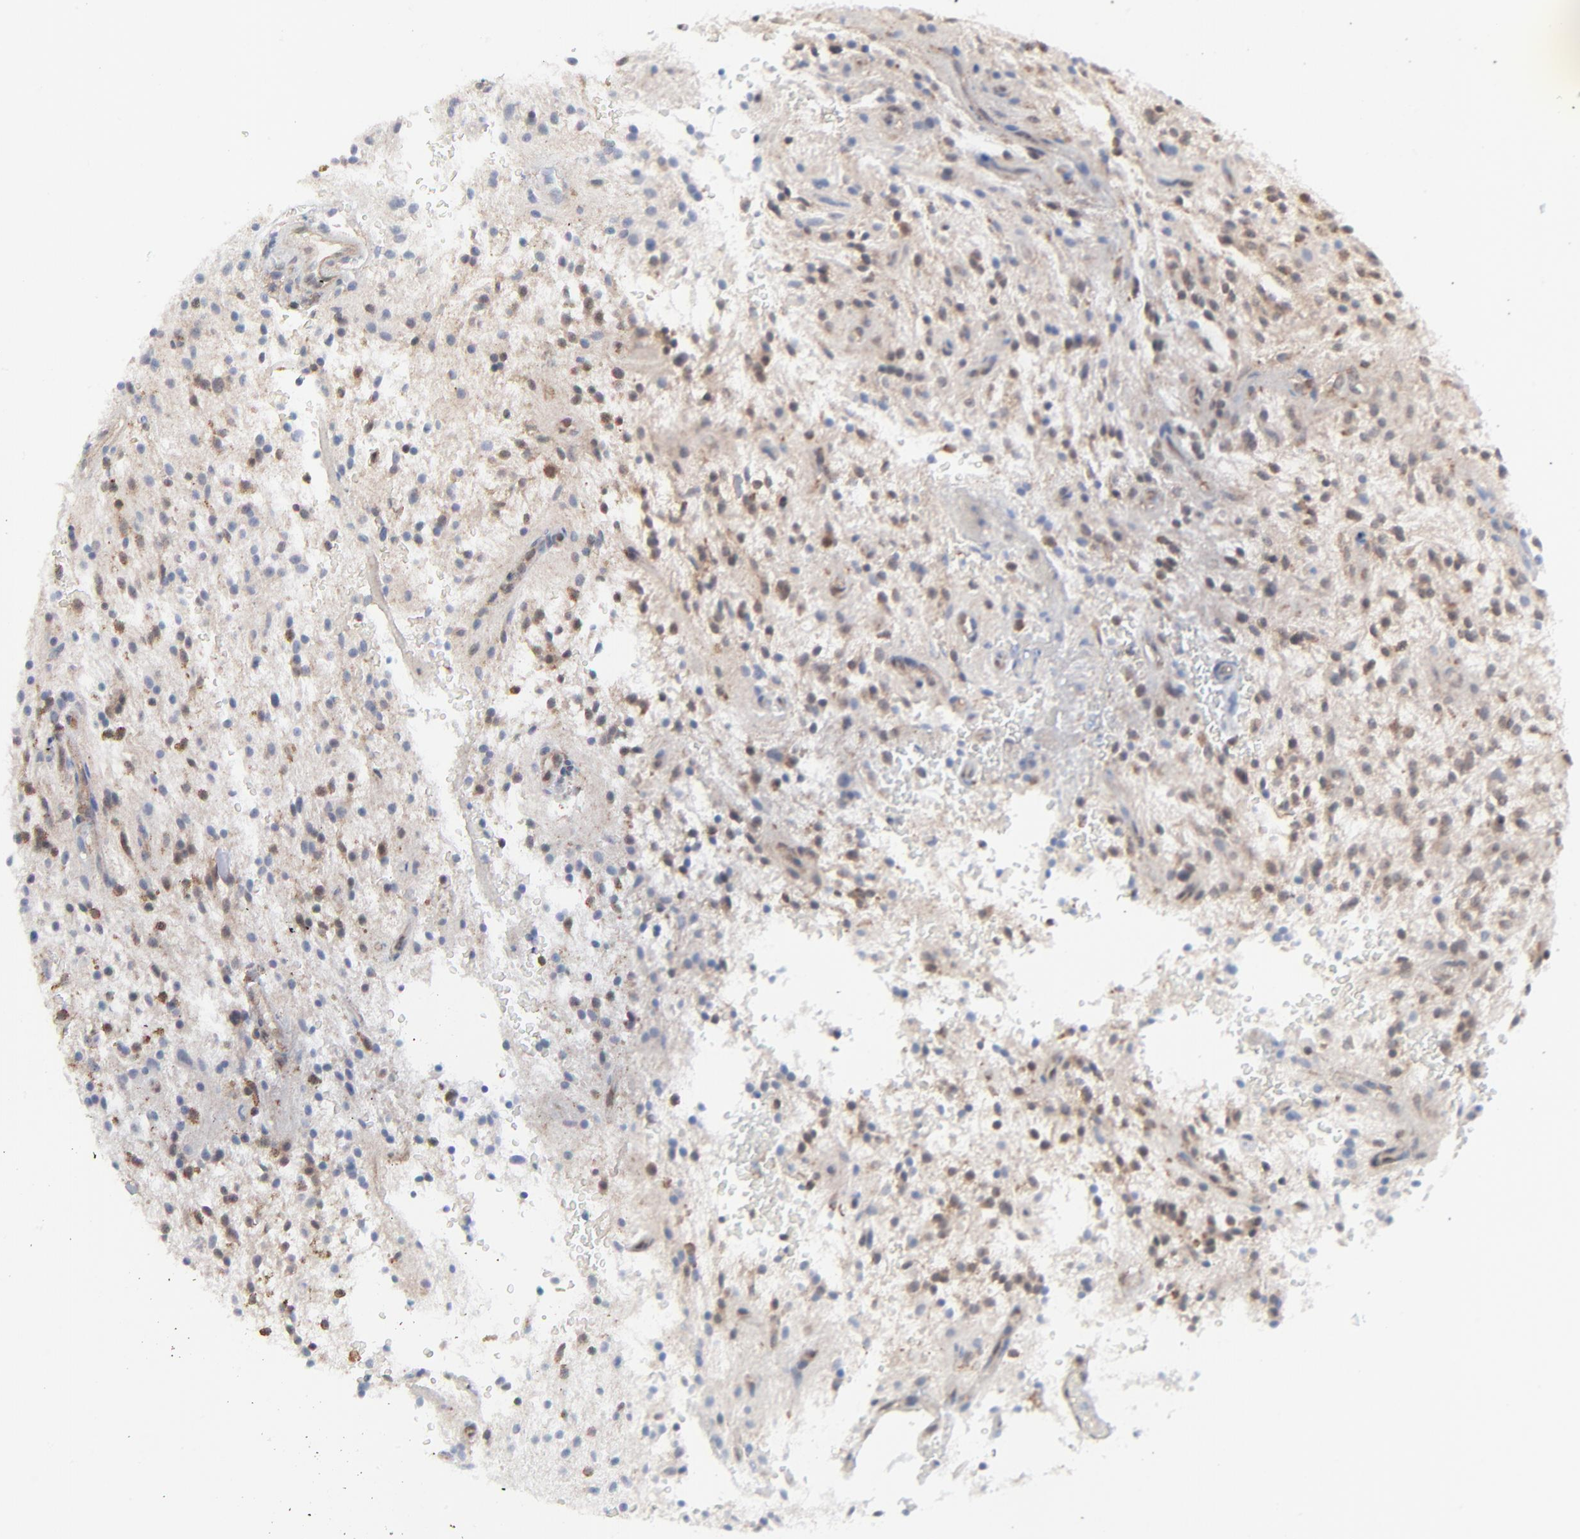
{"staining": {"intensity": "weak", "quantity": "25%-75%", "location": "cytoplasmic/membranous"}, "tissue": "glioma", "cell_type": "Tumor cells", "image_type": "cancer", "snomed": [{"axis": "morphology", "description": "Glioma, malignant, NOS"}, {"axis": "topography", "description": "Cerebellum"}], "caption": "A micrograph of glioma stained for a protein displays weak cytoplasmic/membranous brown staining in tumor cells. (DAB IHC with brightfield microscopy, high magnification).", "gene": "RPS6KB1", "patient": {"sex": "female", "age": 10}}